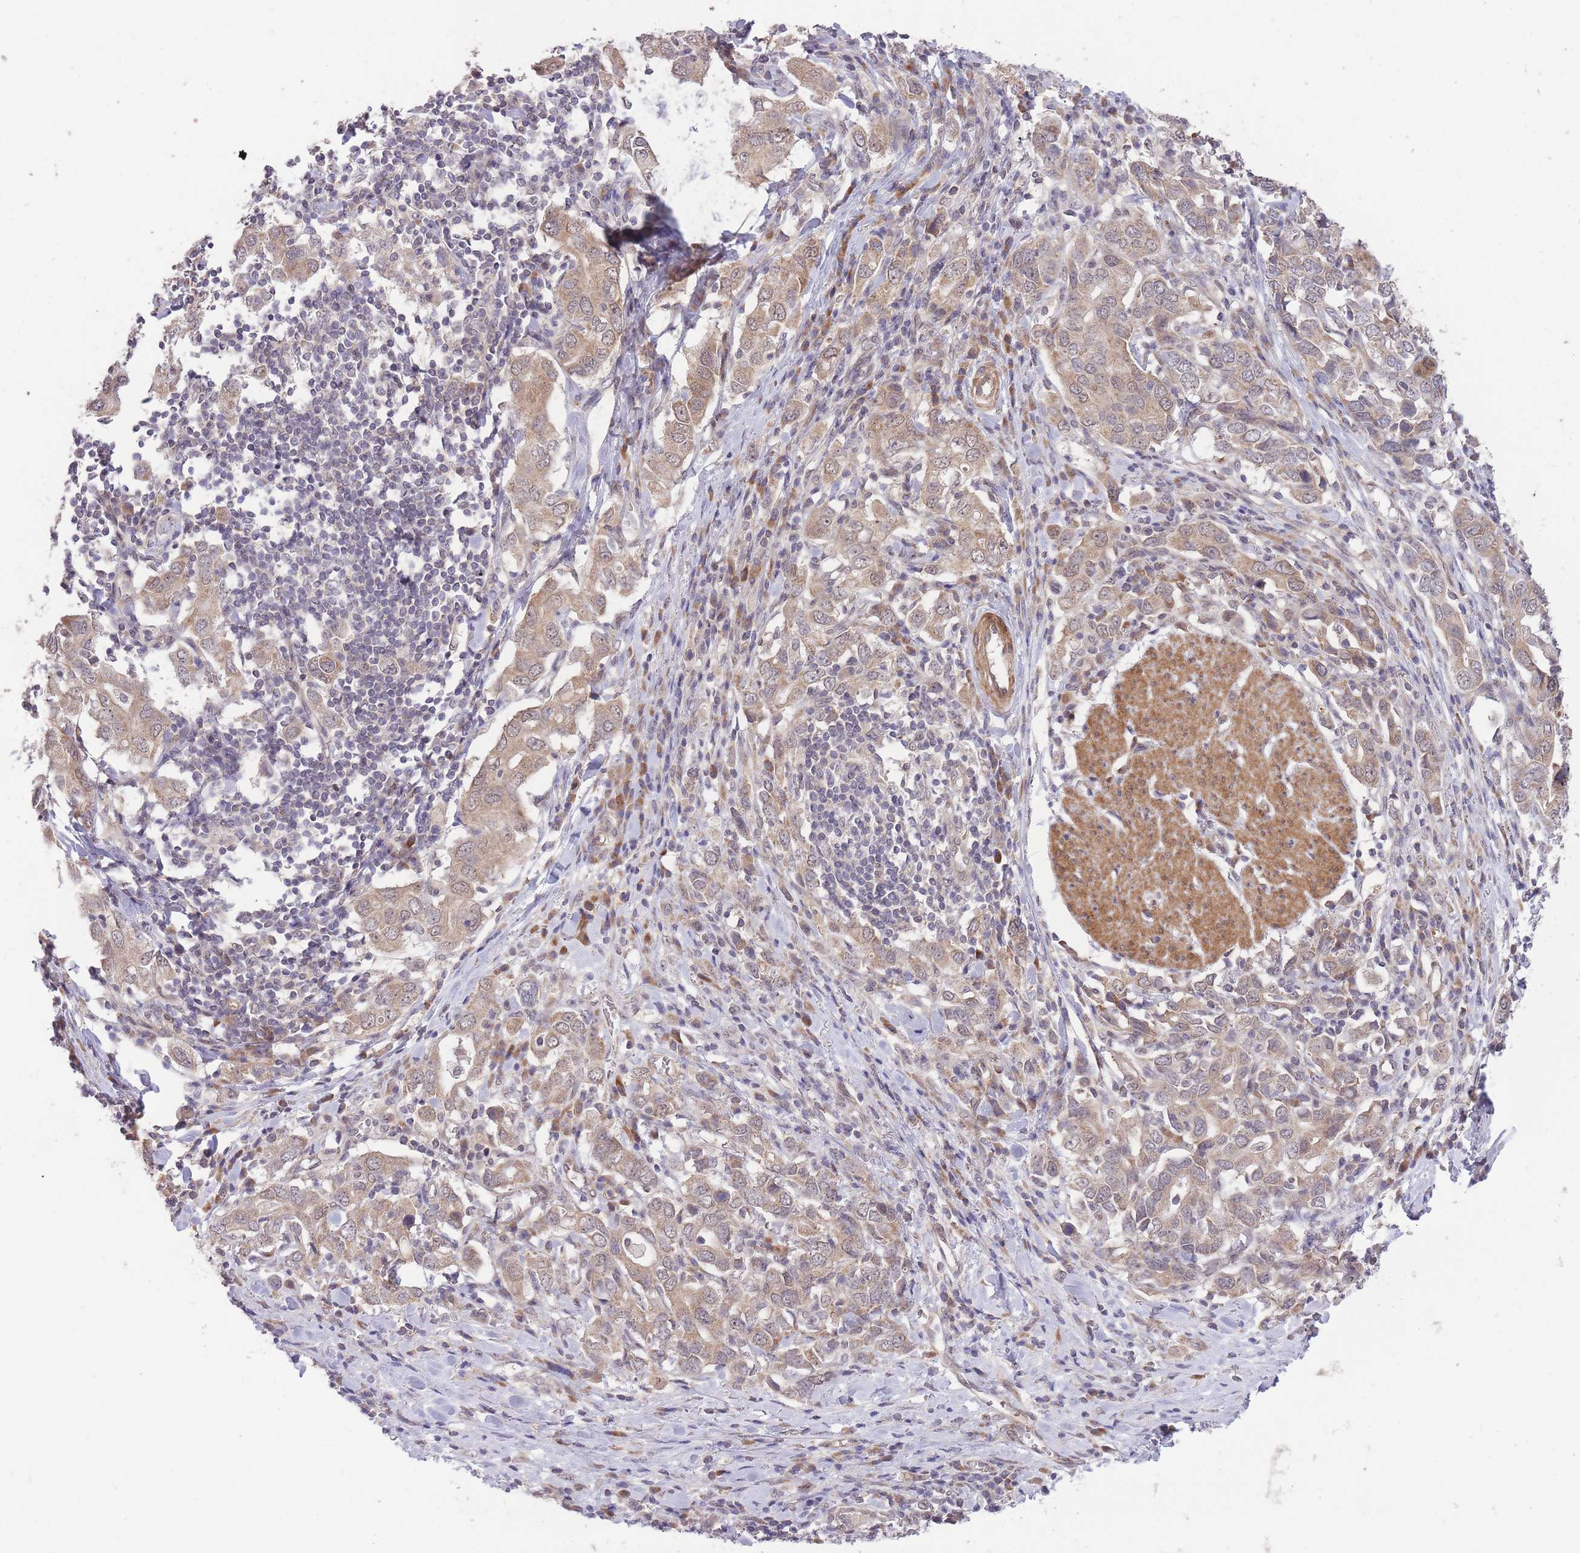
{"staining": {"intensity": "weak", "quantity": ">75%", "location": "cytoplasmic/membranous"}, "tissue": "stomach cancer", "cell_type": "Tumor cells", "image_type": "cancer", "snomed": [{"axis": "morphology", "description": "Adenocarcinoma, NOS"}, {"axis": "topography", "description": "Stomach, upper"}, {"axis": "topography", "description": "Stomach"}], "caption": "The histopathology image exhibits immunohistochemical staining of stomach cancer (adenocarcinoma). There is weak cytoplasmic/membranous positivity is appreciated in about >75% of tumor cells.", "gene": "ELOA2", "patient": {"sex": "male", "age": 62}}